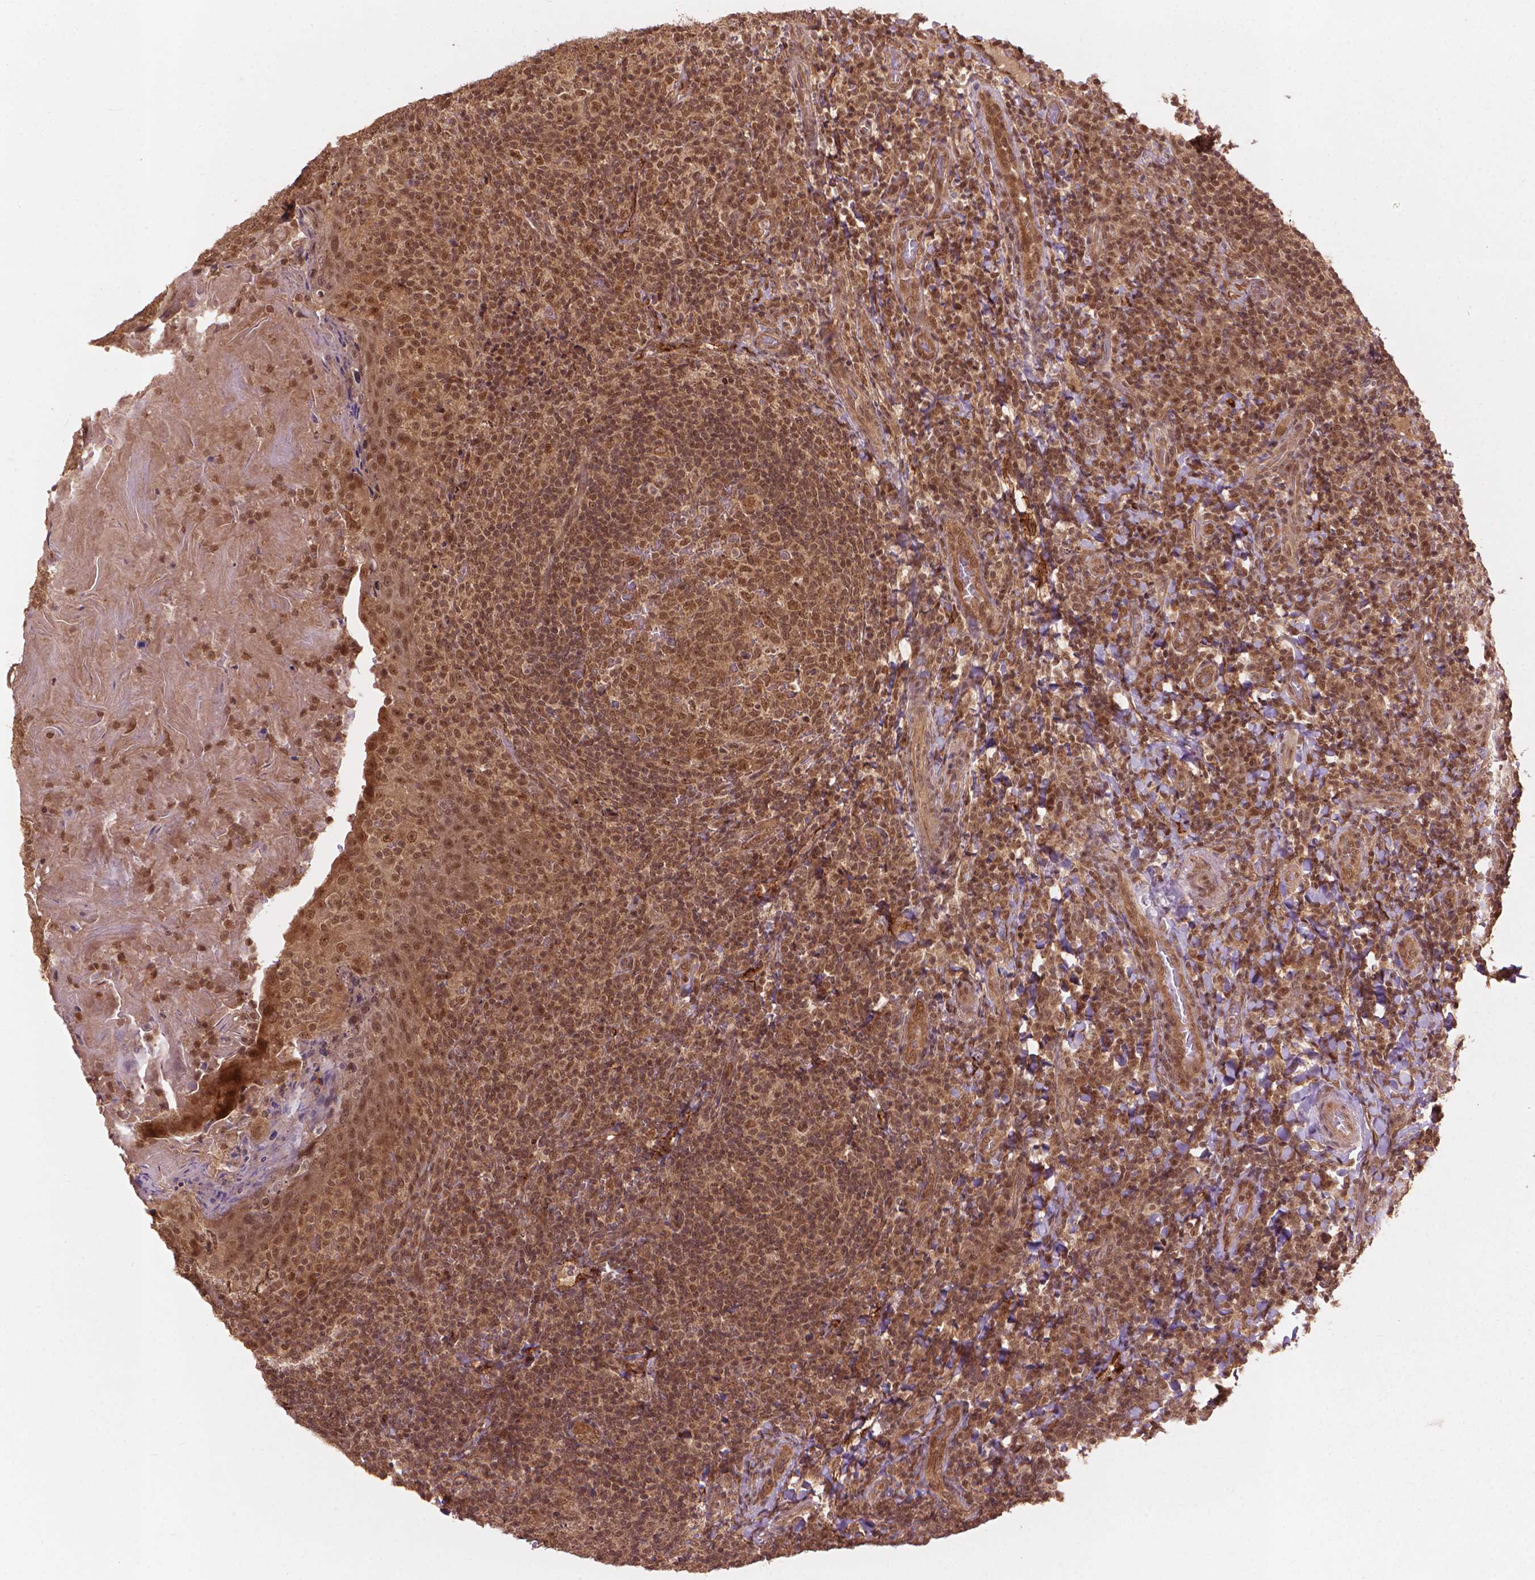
{"staining": {"intensity": "moderate", "quantity": "25%-75%", "location": "nuclear"}, "tissue": "tonsil", "cell_type": "Germinal center cells", "image_type": "normal", "snomed": [{"axis": "morphology", "description": "Normal tissue, NOS"}, {"axis": "topography", "description": "Tonsil"}], "caption": "This image exhibits immunohistochemistry (IHC) staining of normal human tonsil, with medium moderate nuclear positivity in about 25%-75% of germinal center cells.", "gene": "SSU72", "patient": {"sex": "male", "age": 17}}